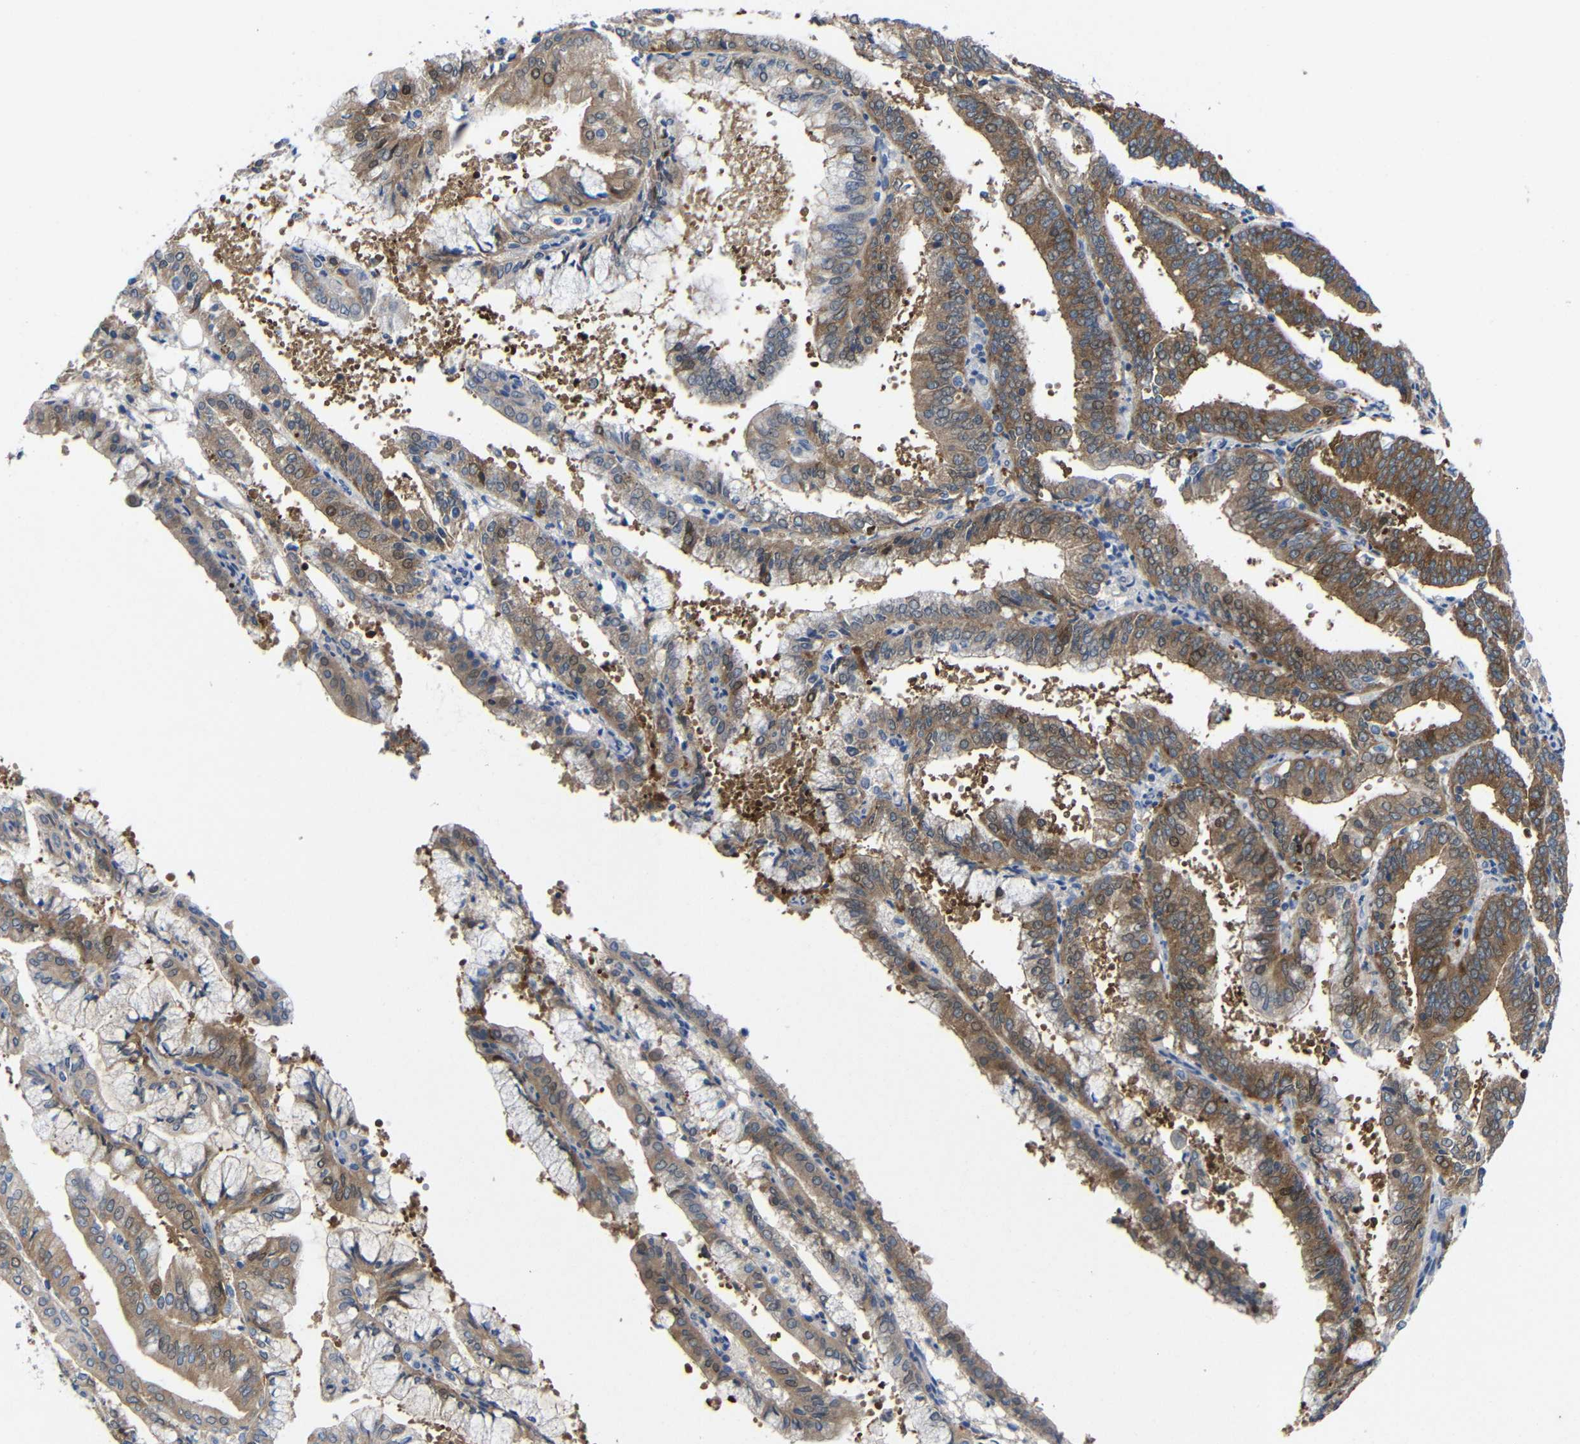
{"staining": {"intensity": "moderate", "quantity": ">75%", "location": "cytoplasmic/membranous"}, "tissue": "endometrial cancer", "cell_type": "Tumor cells", "image_type": "cancer", "snomed": [{"axis": "morphology", "description": "Adenocarcinoma, NOS"}, {"axis": "topography", "description": "Endometrium"}], "caption": "The micrograph shows staining of endometrial adenocarcinoma, revealing moderate cytoplasmic/membranous protein staining (brown color) within tumor cells.", "gene": "CMTM1", "patient": {"sex": "female", "age": 59}}